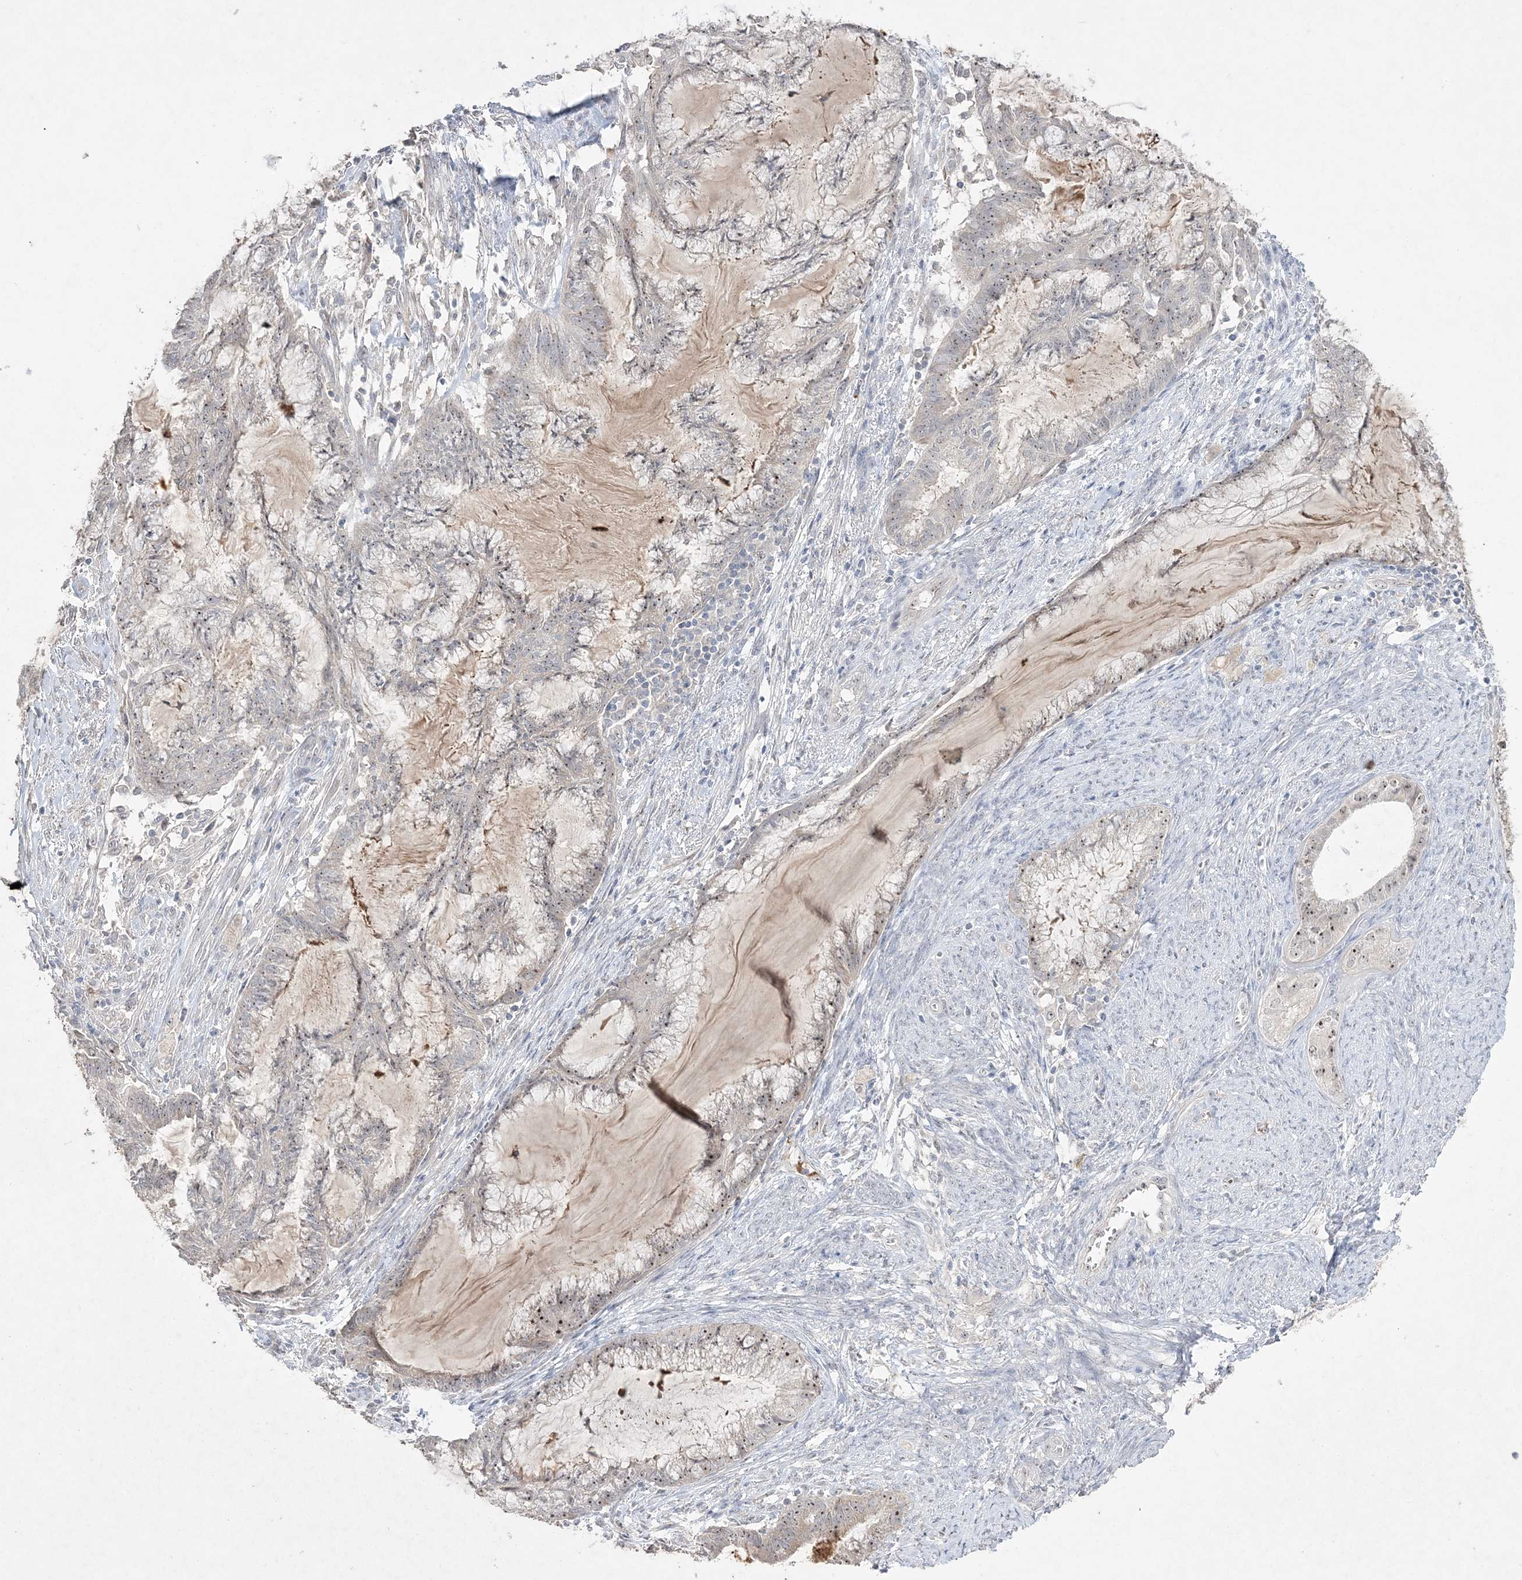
{"staining": {"intensity": "moderate", "quantity": "<25%", "location": "nuclear"}, "tissue": "endometrial cancer", "cell_type": "Tumor cells", "image_type": "cancer", "snomed": [{"axis": "morphology", "description": "Adenocarcinoma, NOS"}, {"axis": "topography", "description": "Endometrium"}], "caption": "There is low levels of moderate nuclear staining in tumor cells of endometrial adenocarcinoma, as demonstrated by immunohistochemical staining (brown color).", "gene": "NOP16", "patient": {"sex": "female", "age": 86}}